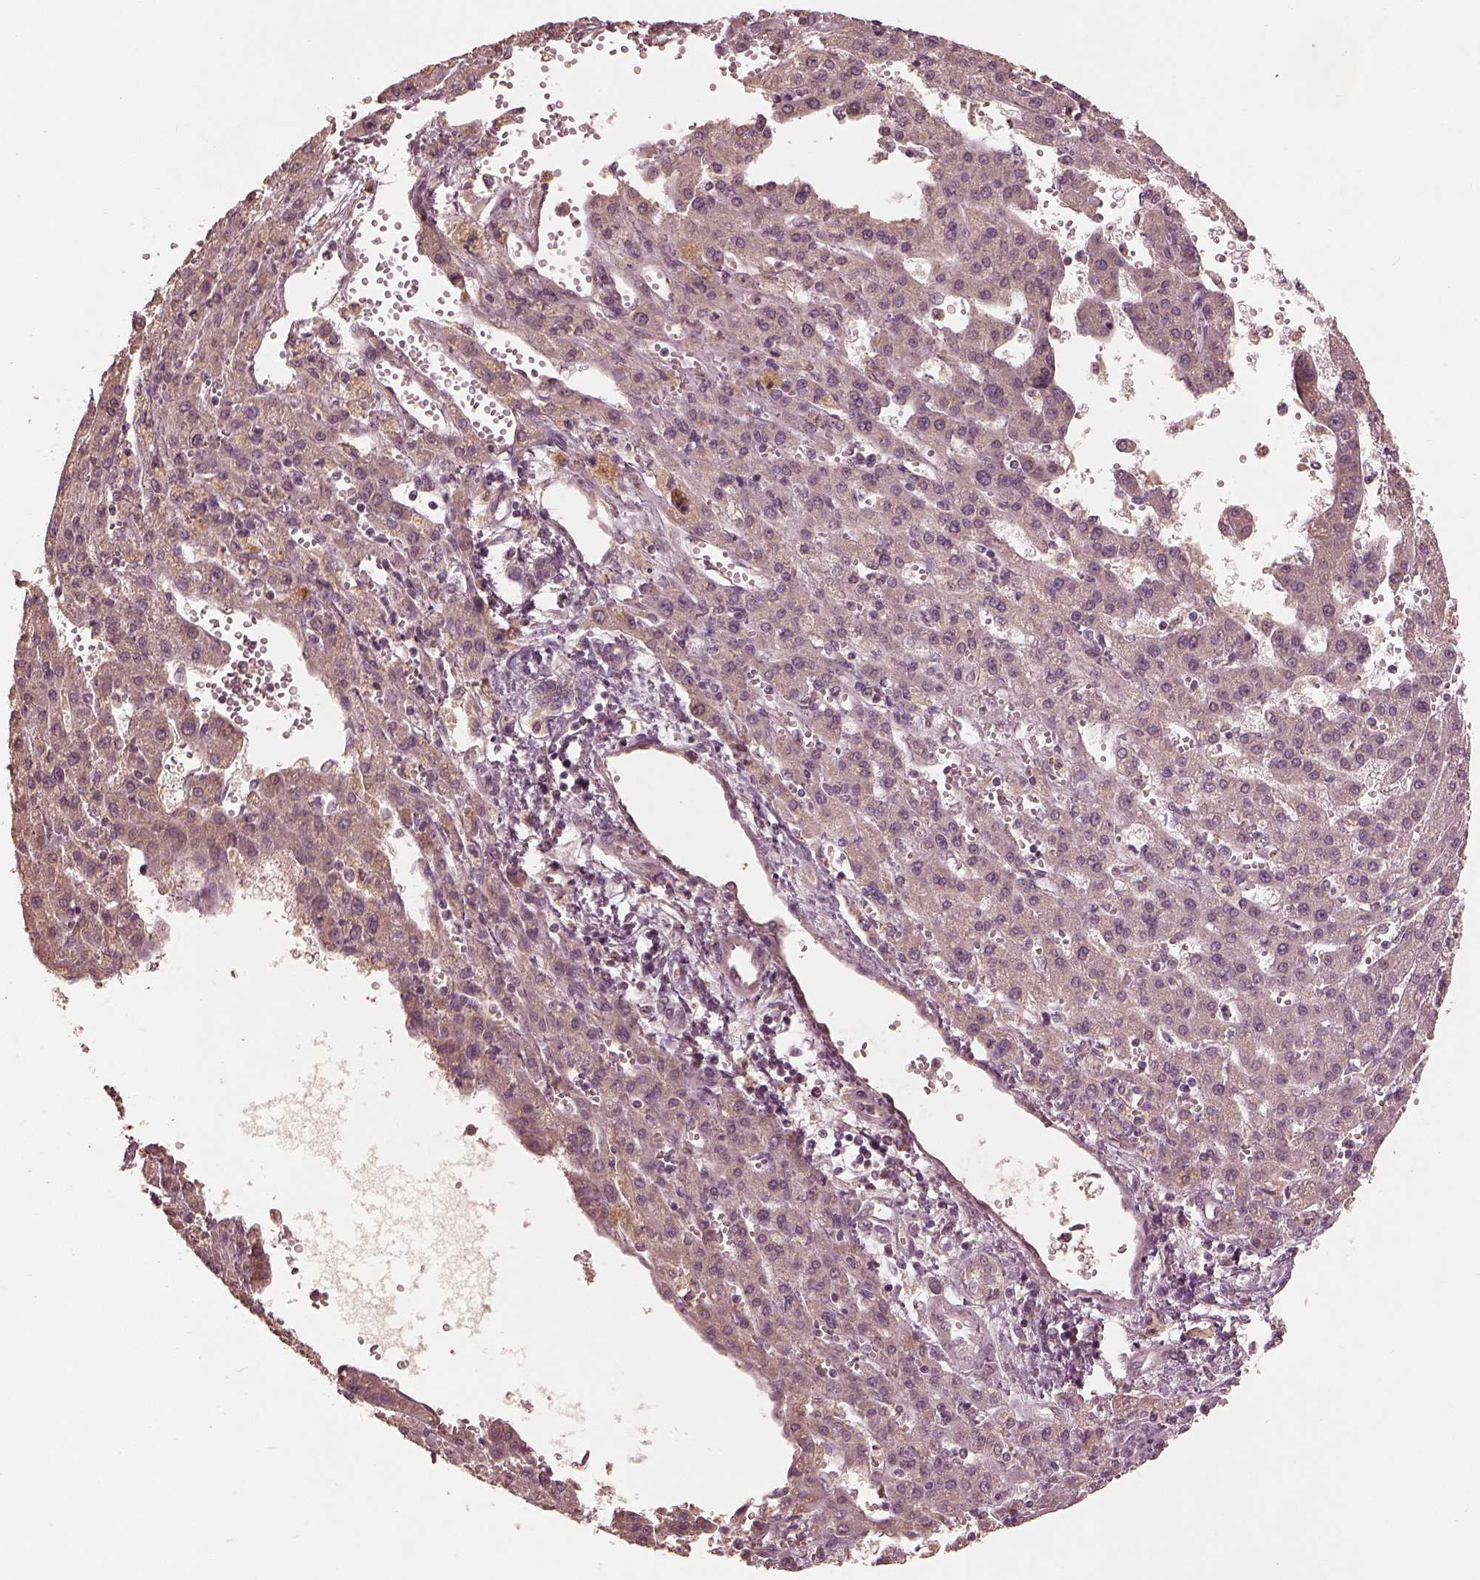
{"staining": {"intensity": "negative", "quantity": "none", "location": "none"}, "tissue": "liver cancer", "cell_type": "Tumor cells", "image_type": "cancer", "snomed": [{"axis": "morphology", "description": "Carcinoma, Hepatocellular, NOS"}, {"axis": "topography", "description": "Liver"}], "caption": "Liver cancer stained for a protein using IHC exhibits no positivity tumor cells.", "gene": "CALR3", "patient": {"sex": "female", "age": 70}}